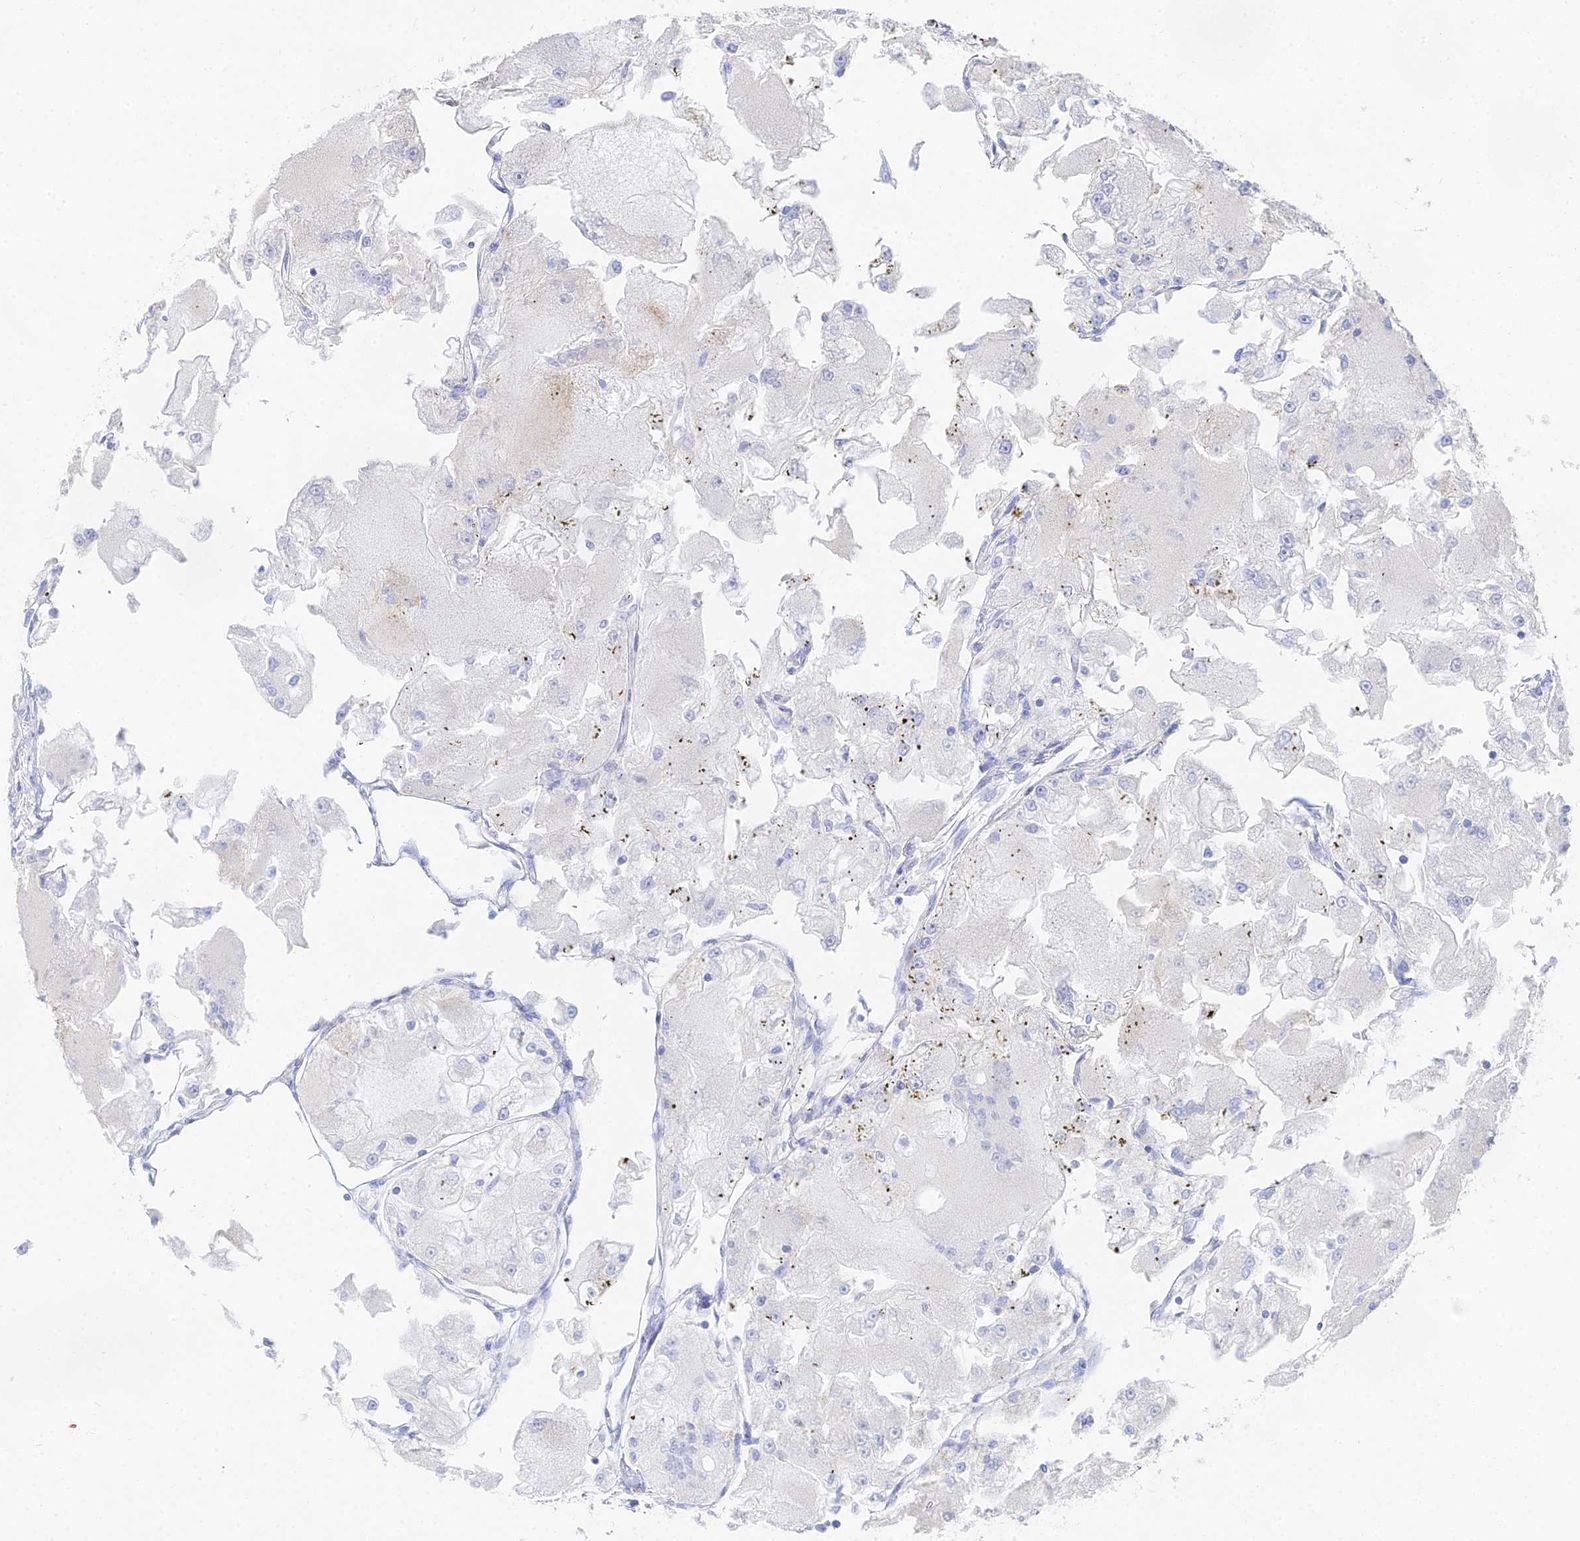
{"staining": {"intensity": "negative", "quantity": "none", "location": "none"}, "tissue": "renal cancer", "cell_type": "Tumor cells", "image_type": "cancer", "snomed": [{"axis": "morphology", "description": "Adenocarcinoma, NOS"}, {"axis": "topography", "description": "Kidney"}], "caption": "Immunohistochemical staining of adenocarcinoma (renal) demonstrates no significant positivity in tumor cells. The staining is performed using DAB brown chromogen with nuclei counter-stained in using hematoxylin.", "gene": "DNAH14", "patient": {"sex": "female", "age": 72}}